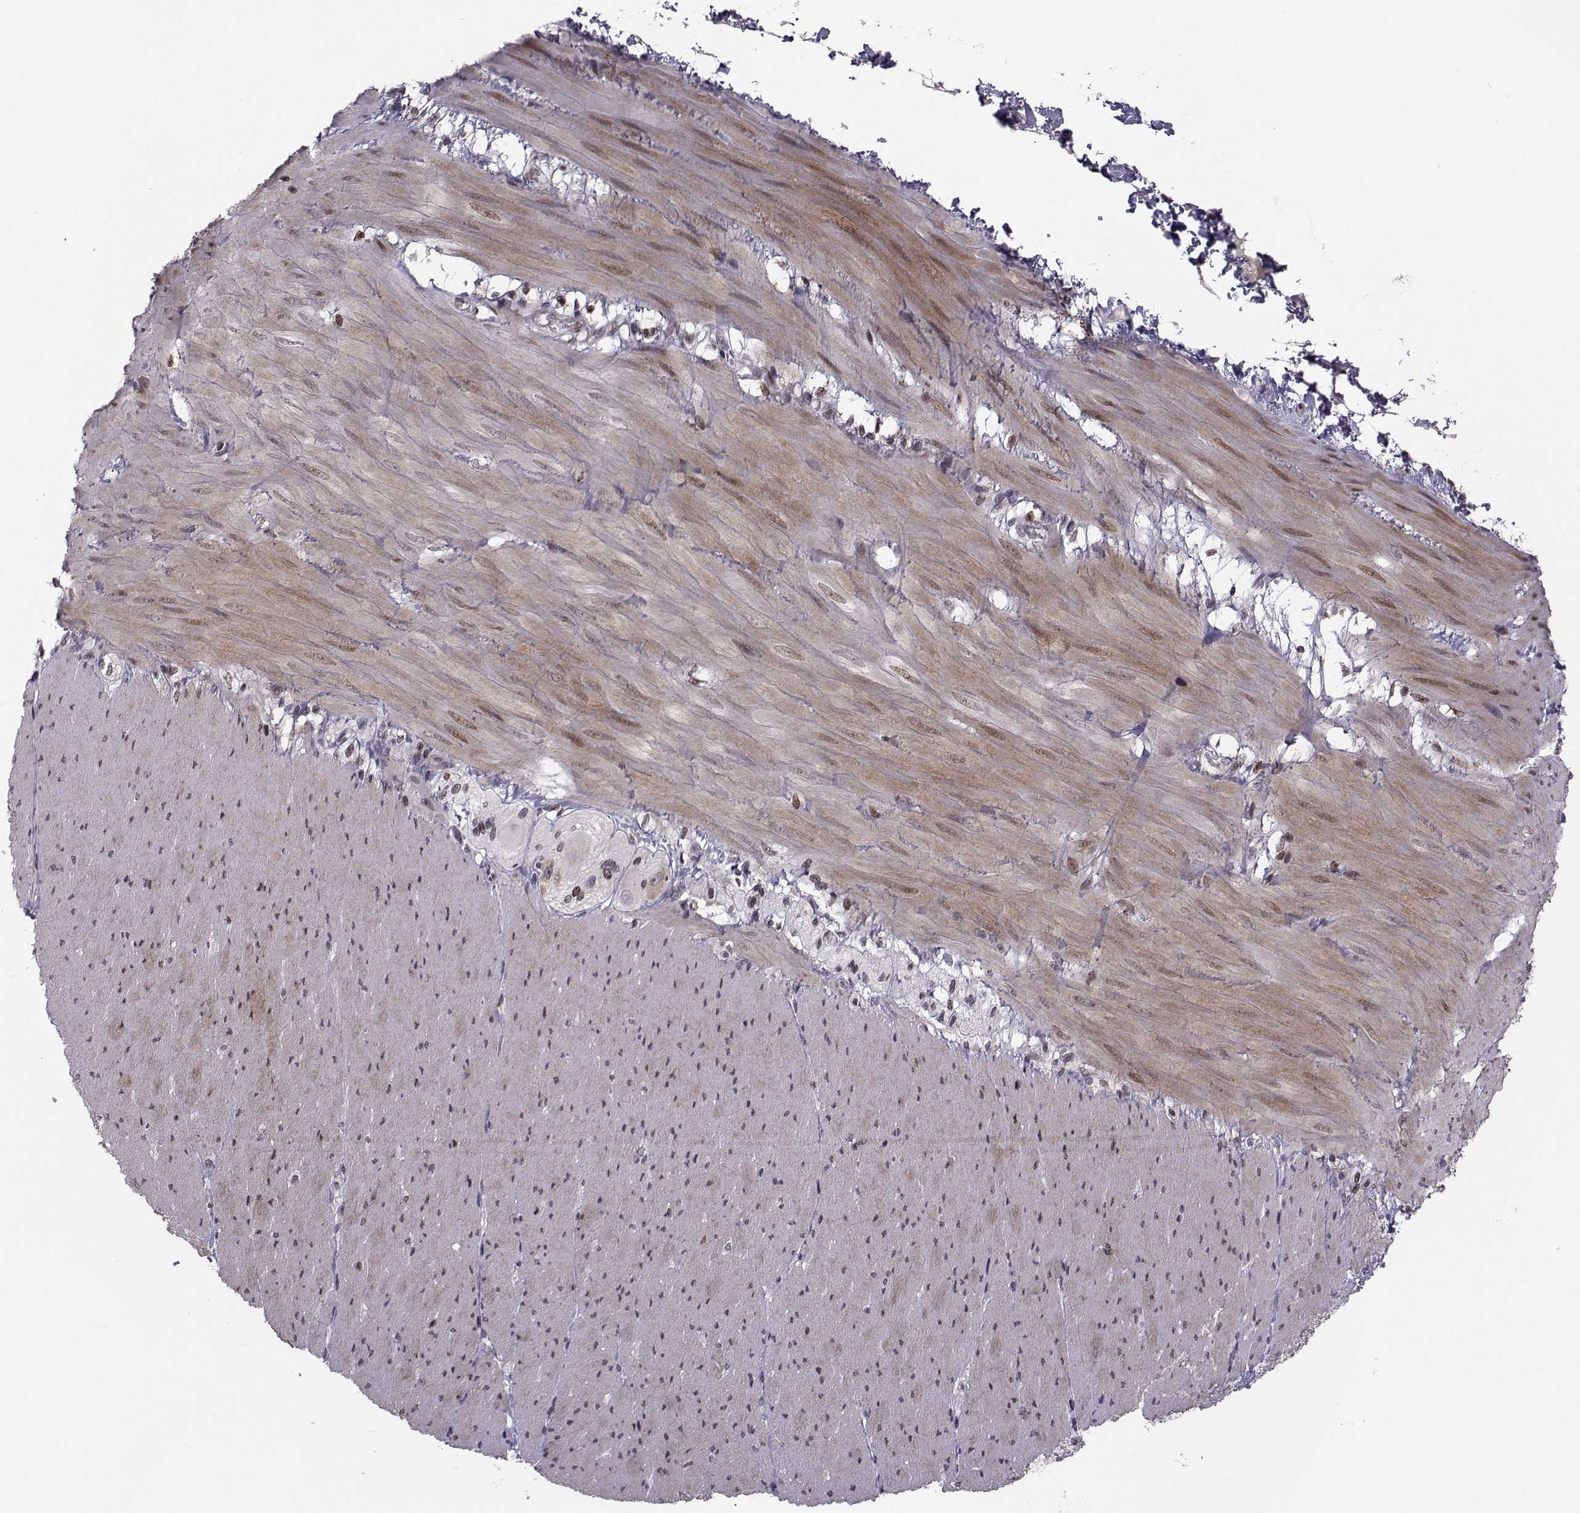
{"staining": {"intensity": "negative", "quantity": "none", "location": "none"}, "tissue": "soft tissue", "cell_type": "Fibroblasts", "image_type": "normal", "snomed": [{"axis": "morphology", "description": "Normal tissue, NOS"}, {"axis": "topography", "description": "Smooth muscle"}, {"axis": "topography", "description": "Duodenum"}, {"axis": "topography", "description": "Peripheral nerve tissue"}], "caption": "Soft tissue was stained to show a protein in brown. There is no significant expression in fibroblasts. (Stains: DAB (3,3'-diaminobenzidine) immunohistochemistry (IHC) with hematoxylin counter stain, Microscopy: brightfield microscopy at high magnification).", "gene": "PCP4L1", "patient": {"sex": "female", "age": 61}}